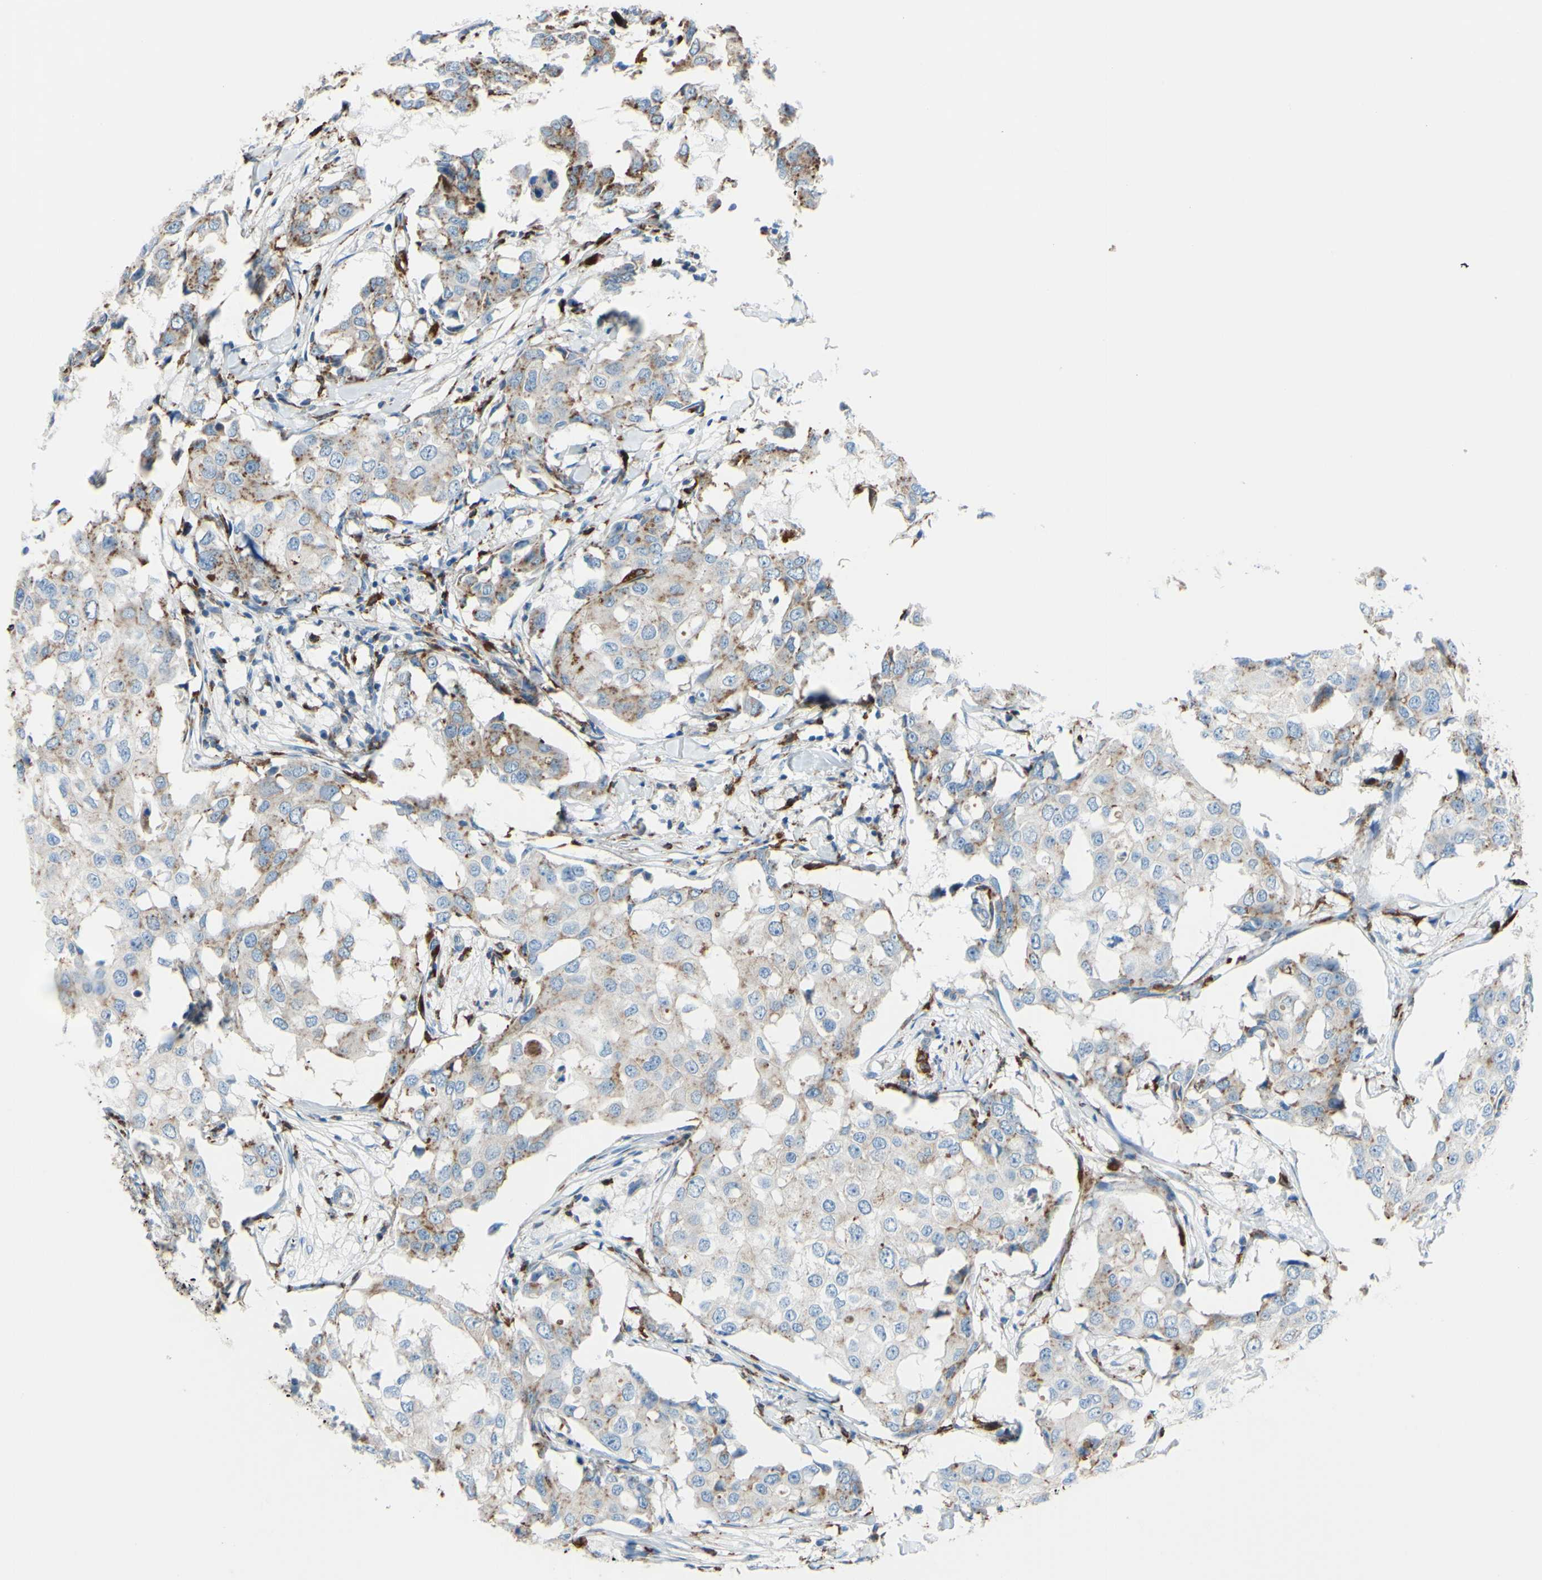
{"staining": {"intensity": "weak", "quantity": "25%-75%", "location": "cytoplasmic/membranous"}, "tissue": "breast cancer", "cell_type": "Tumor cells", "image_type": "cancer", "snomed": [{"axis": "morphology", "description": "Duct carcinoma"}, {"axis": "topography", "description": "Breast"}], "caption": "DAB (3,3'-diaminobenzidine) immunohistochemical staining of human breast cancer (infiltrating ductal carcinoma) displays weak cytoplasmic/membranous protein staining in approximately 25%-75% of tumor cells. (DAB (3,3'-diaminobenzidine) IHC, brown staining for protein, blue staining for nuclei).", "gene": "CTSD", "patient": {"sex": "female", "age": 27}}